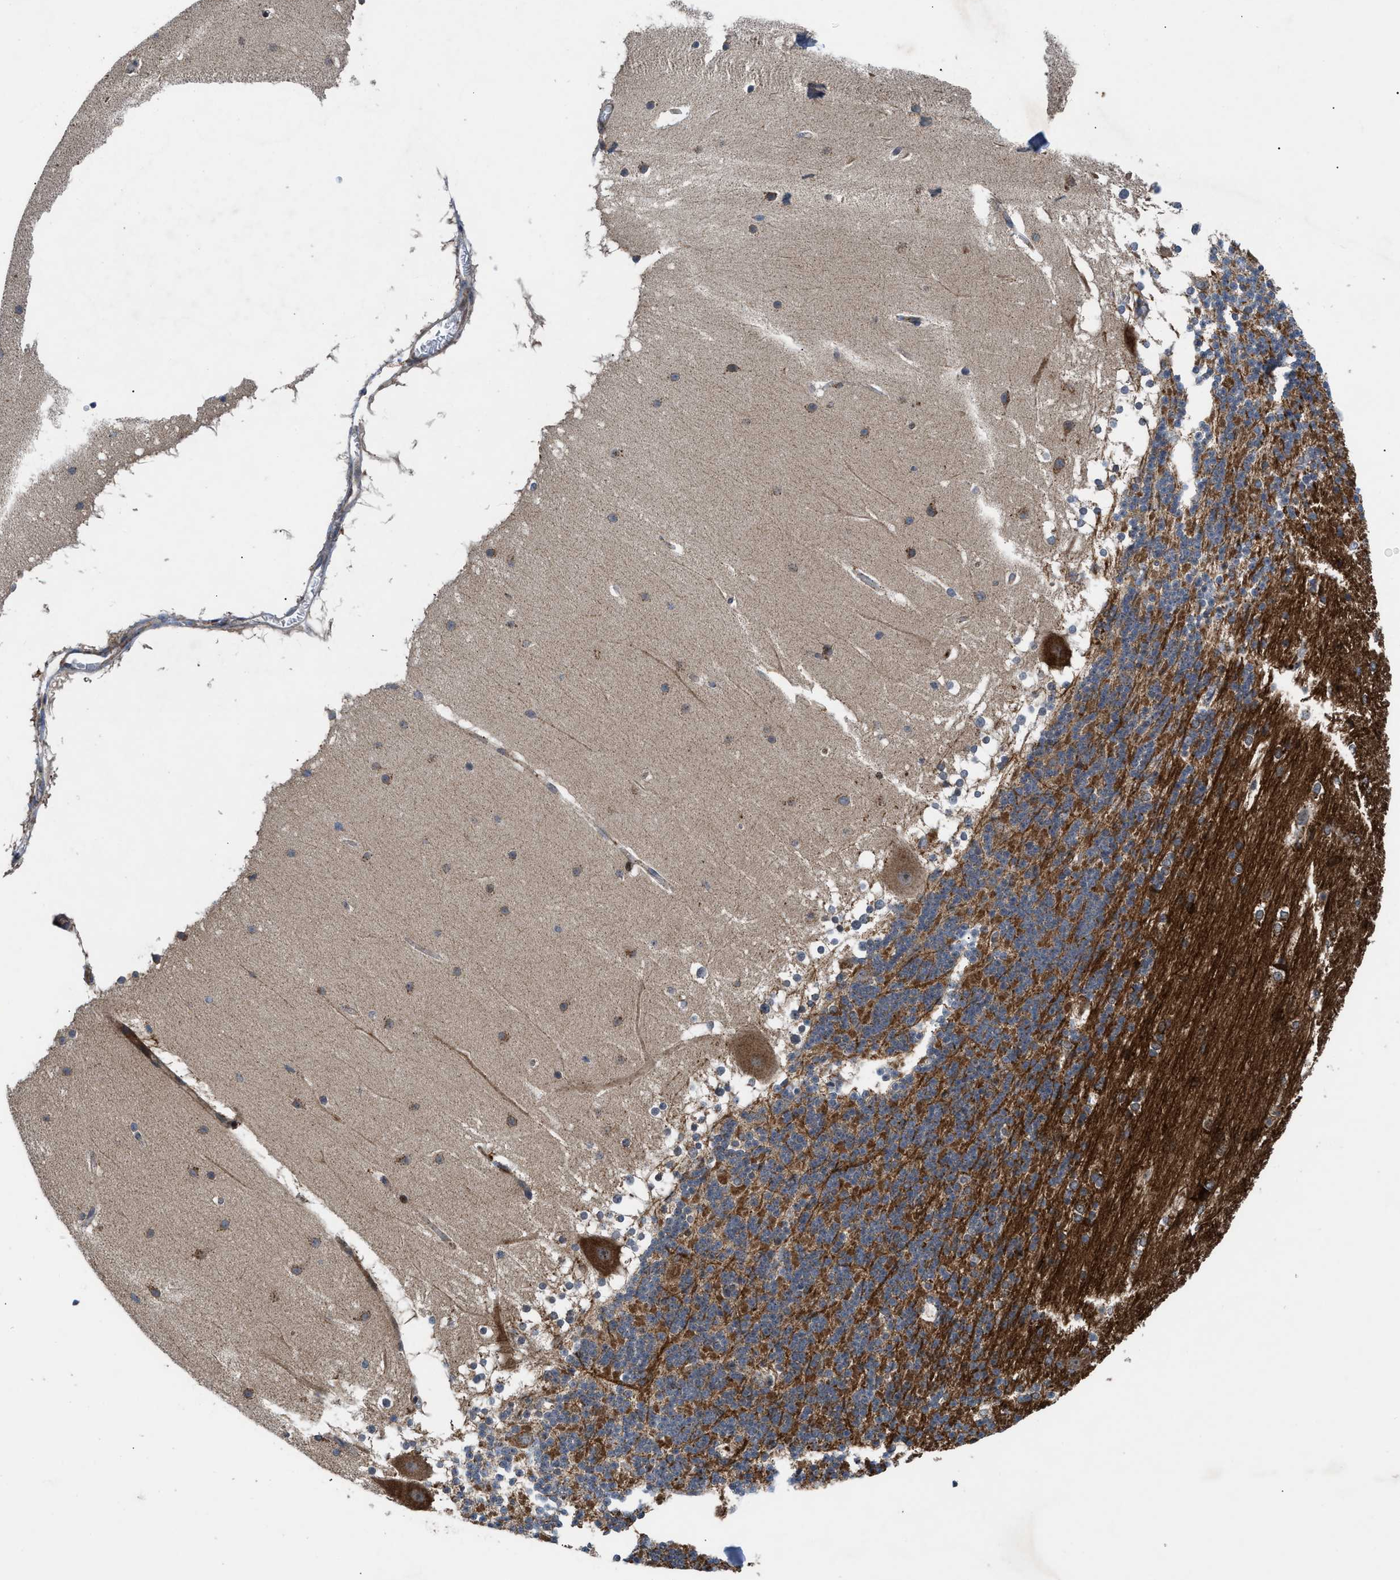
{"staining": {"intensity": "strong", "quantity": "25%-75%", "location": "cytoplasmic/membranous"}, "tissue": "cerebellum", "cell_type": "Cells in granular layer", "image_type": "normal", "snomed": [{"axis": "morphology", "description": "Normal tissue, NOS"}, {"axis": "topography", "description": "Cerebellum"}], "caption": "DAB (3,3'-diaminobenzidine) immunohistochemical staining of benign cerebellum shows strong cytoplasmic/membranous protein positivity in about 25%-75% of cells in granular layer.", "gene": "AP3M2", "patient": {"sex": "female", "age": 19}}